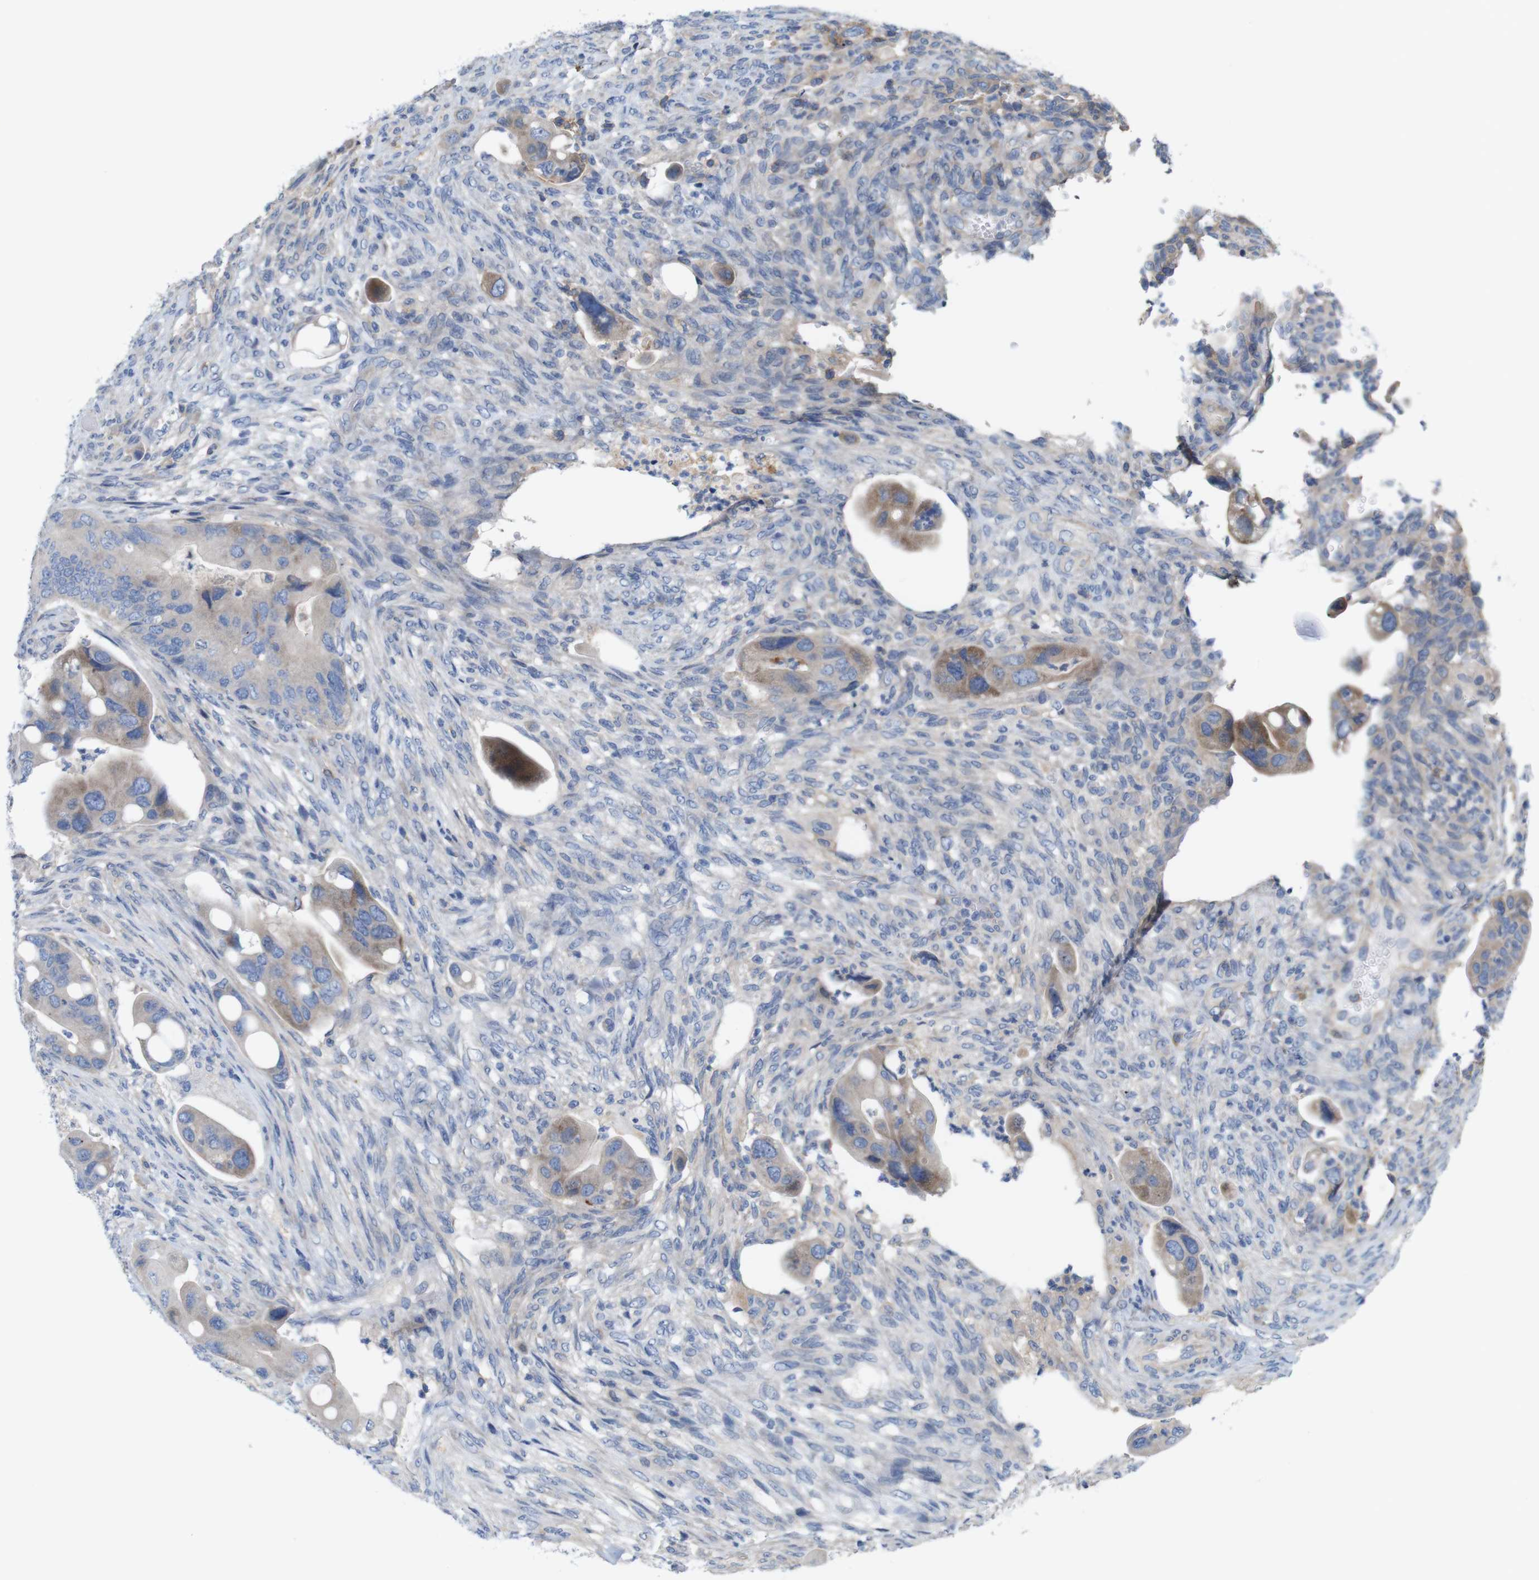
{"staining": {"intensity": "moderate", "quantity": ">75%", "location": "cytoplasmic/membranous"}, "tissue": "colorectal cancer", "cell_type": "Tumor cells", "image_type": "cancer", "snomed": [{"axis": "morphology", "description": "Adenocarcinoma, NOS"}, {"axis": "topography", "description": "Rectum"}], "caption": "Colorectal cancer was stained to show a protein in brown. There is medium levels of moderate cytoplasmic/membranous staining in approximately >75% of tumor cells. Immunohistochemistry (ihc) stains the protein of interest in brown and the nuclei are stained blue.", "gene": "SIGLEC8", "patient": {"sex": "female", "age": 57}}